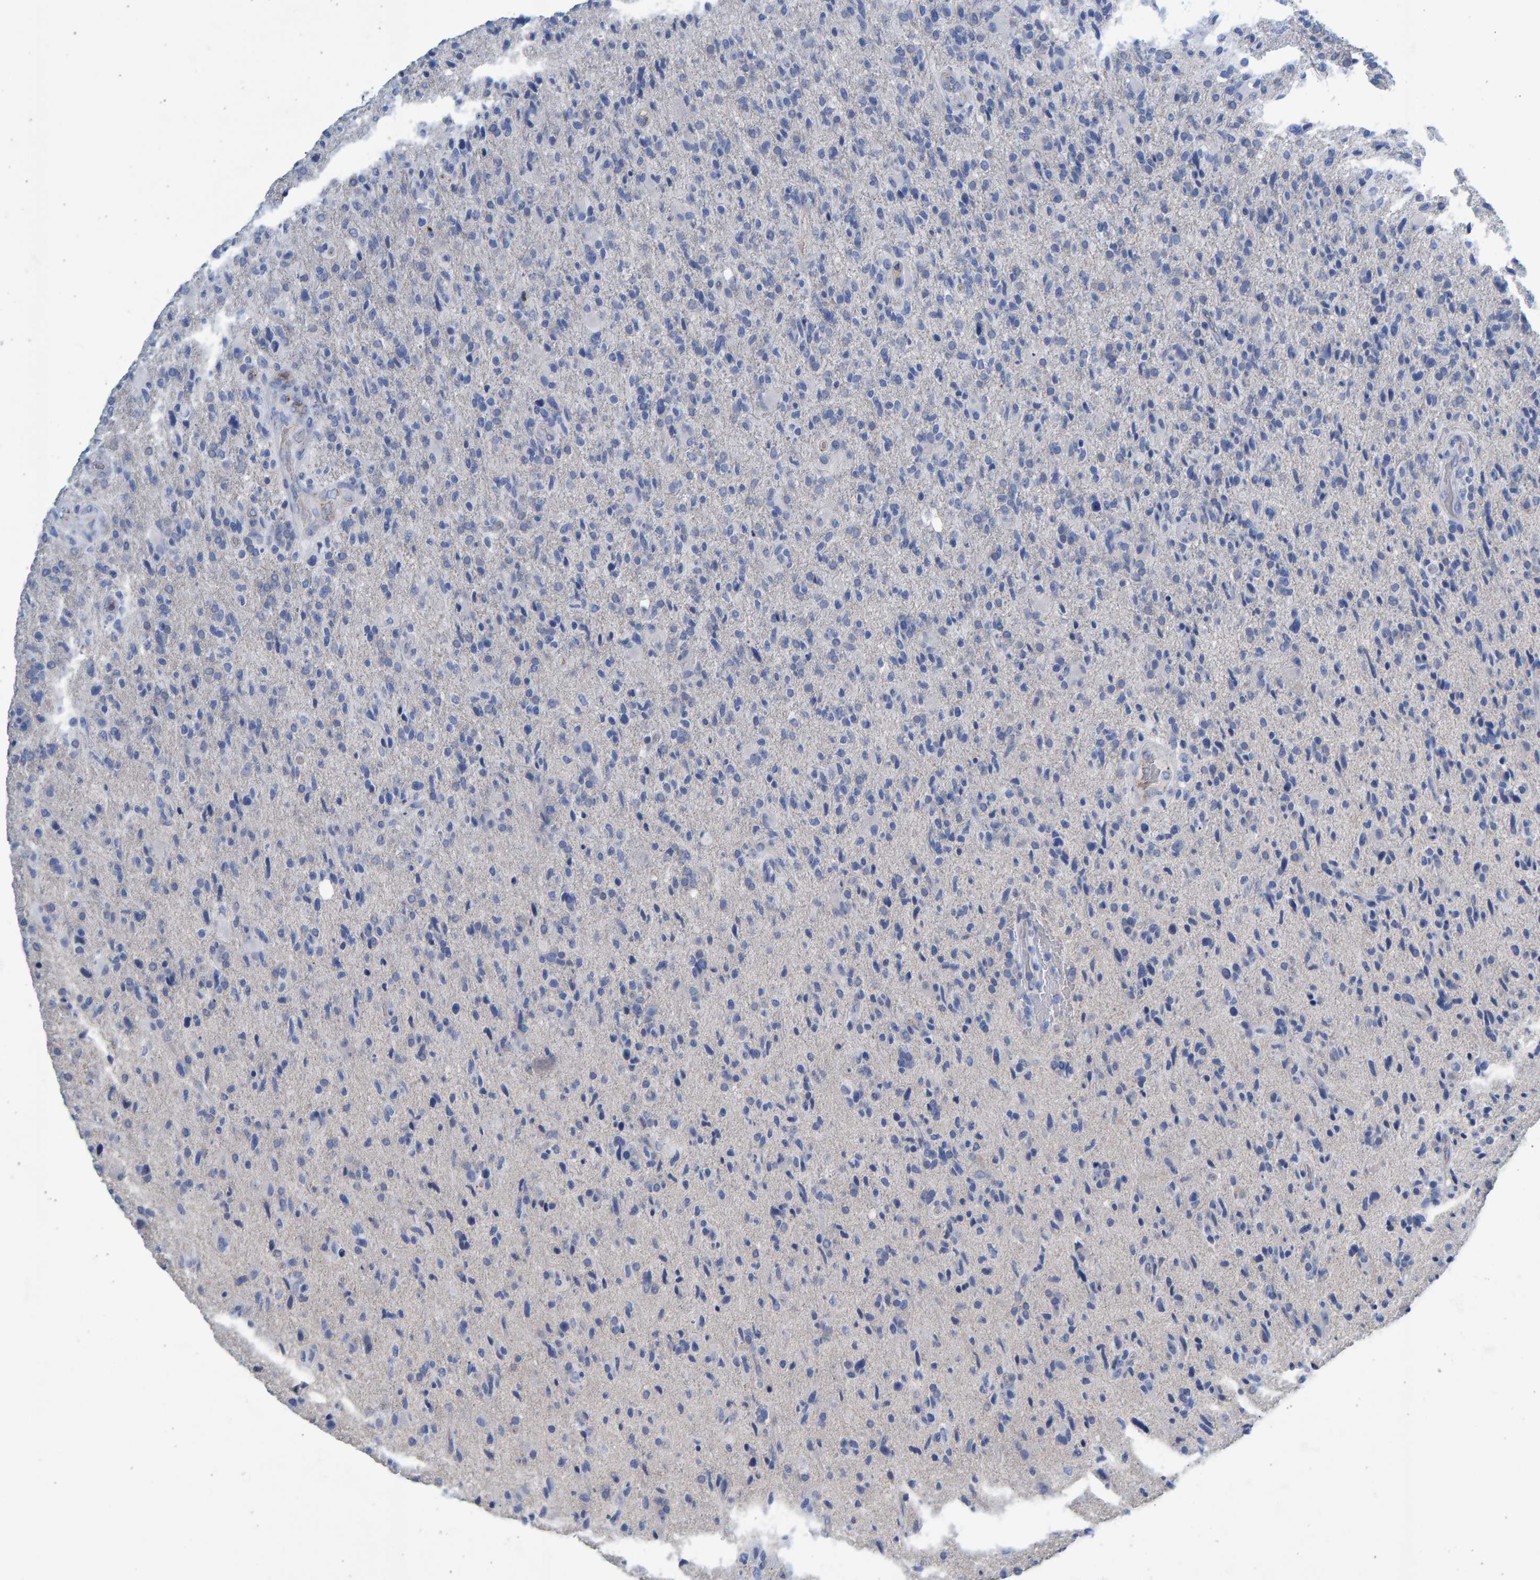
{"staining": {"intensity": "negative", "quantity": "none", "location": "none"}, "tissue": "glioma", "cell_type": "Tumor cells", "image_type": "cancer", "snomed": [{"axis": "morphology", "description": "Glioma, malignant, High grade"}, {"axis": "topography", "description": "Brain"}], "caption": "Tumor cells show no significant protein positivity in glioma.", "gene": "SLC34A3", "patient": {"sex": "male", "age": 72}}